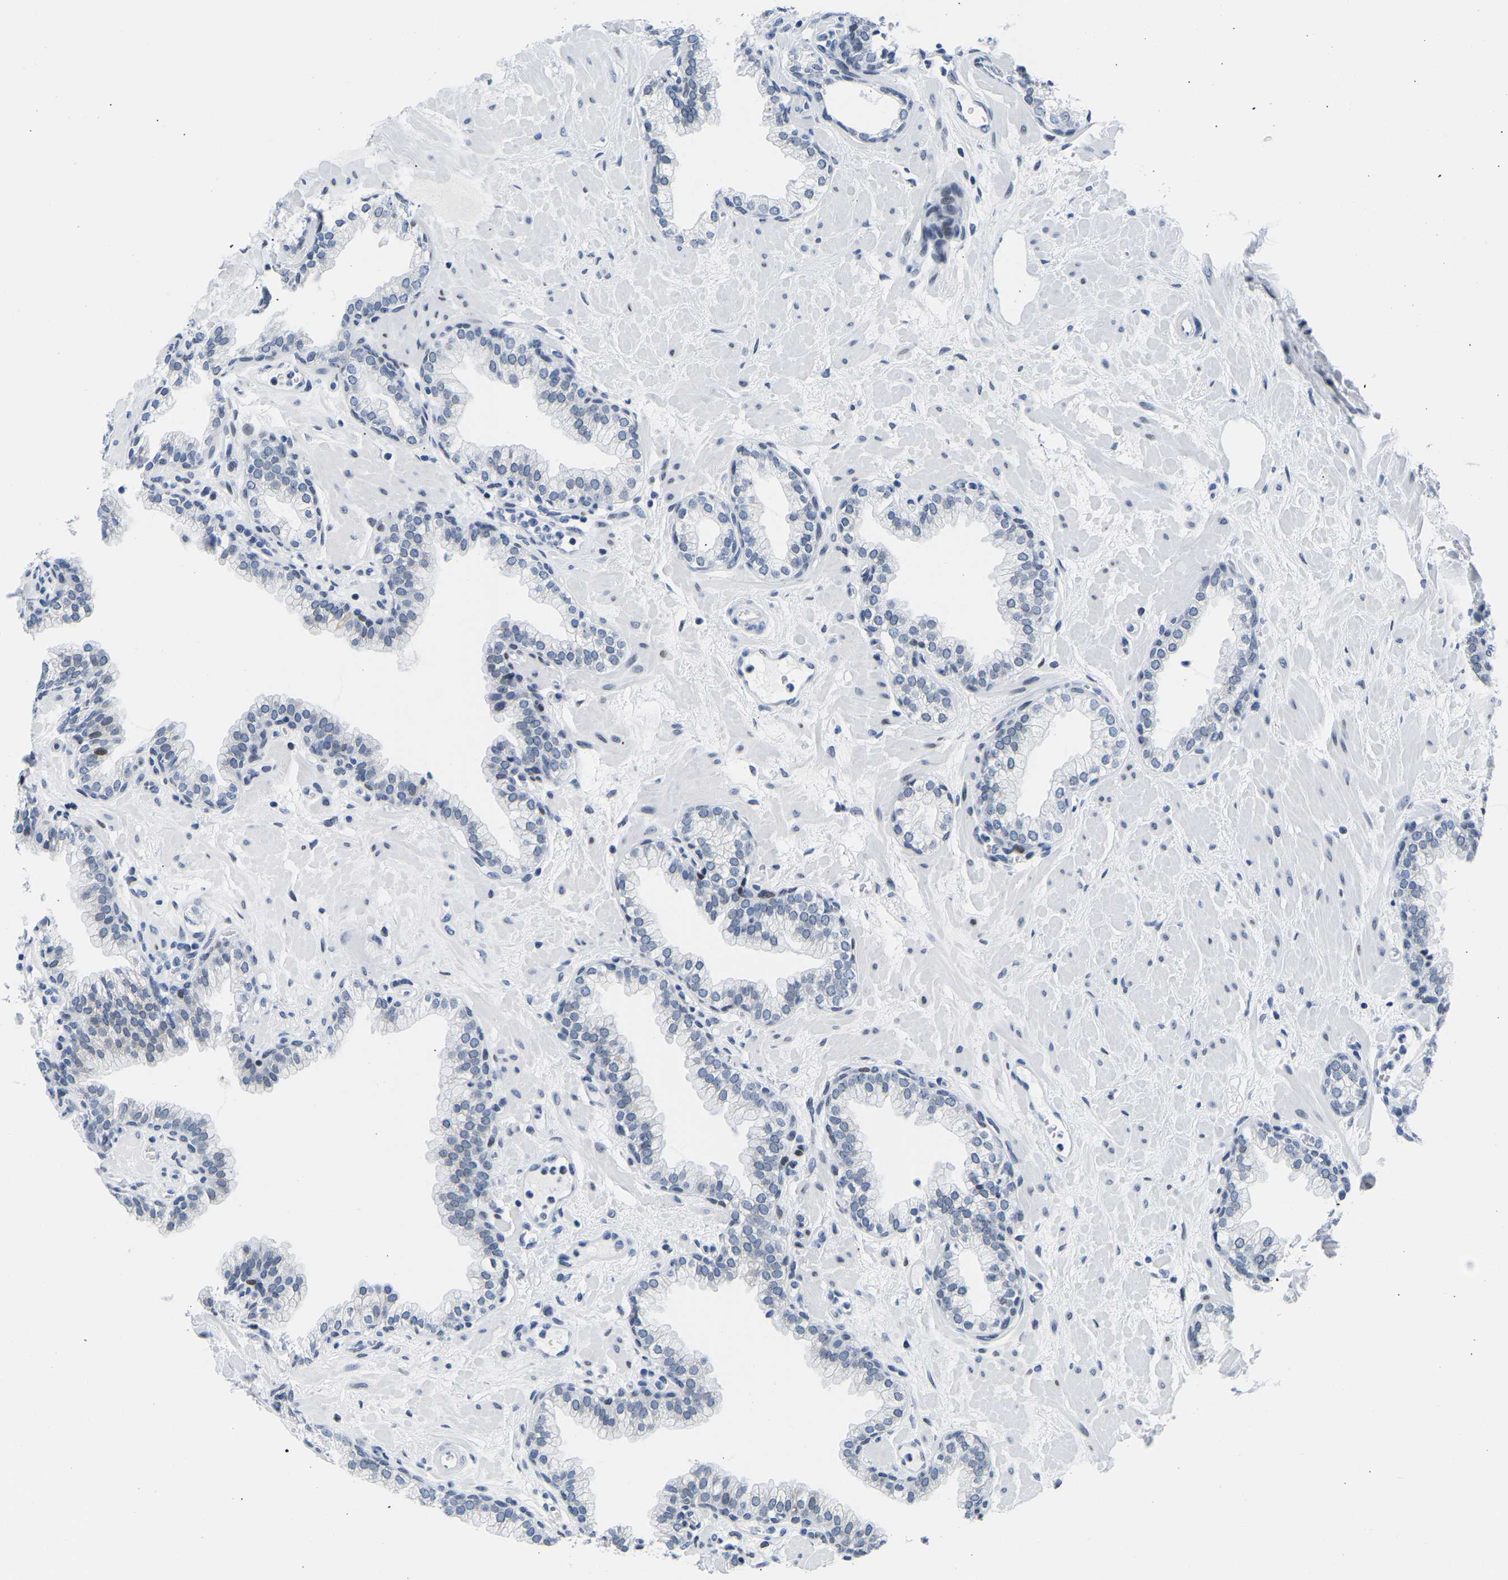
{"staining": {"intensity": "negative", "quantity": "none", "location": "none"}, "tissue": "prostate", "cell_type": "Glandular cells", "image_type": "normal", "snomed": [{"axis": "morphology", "description": "Normal tissue, NOS"}, {"axis": "morphology", "description": "Urothelial carcinoma, Low grade"}, {"axis": "topography", "description": "Urinary bladder"}, {"axis": "topography", "description": "Prostate"}], "caption": "Prostate was stained to show a protein in brown. There is no significant positivity in glandular cells. (Immunohistochemistry (ihc), brightfield microscopy, high magnification).", "gene": "UPK3A", "patient": {"sex": "male", "age": 60}}